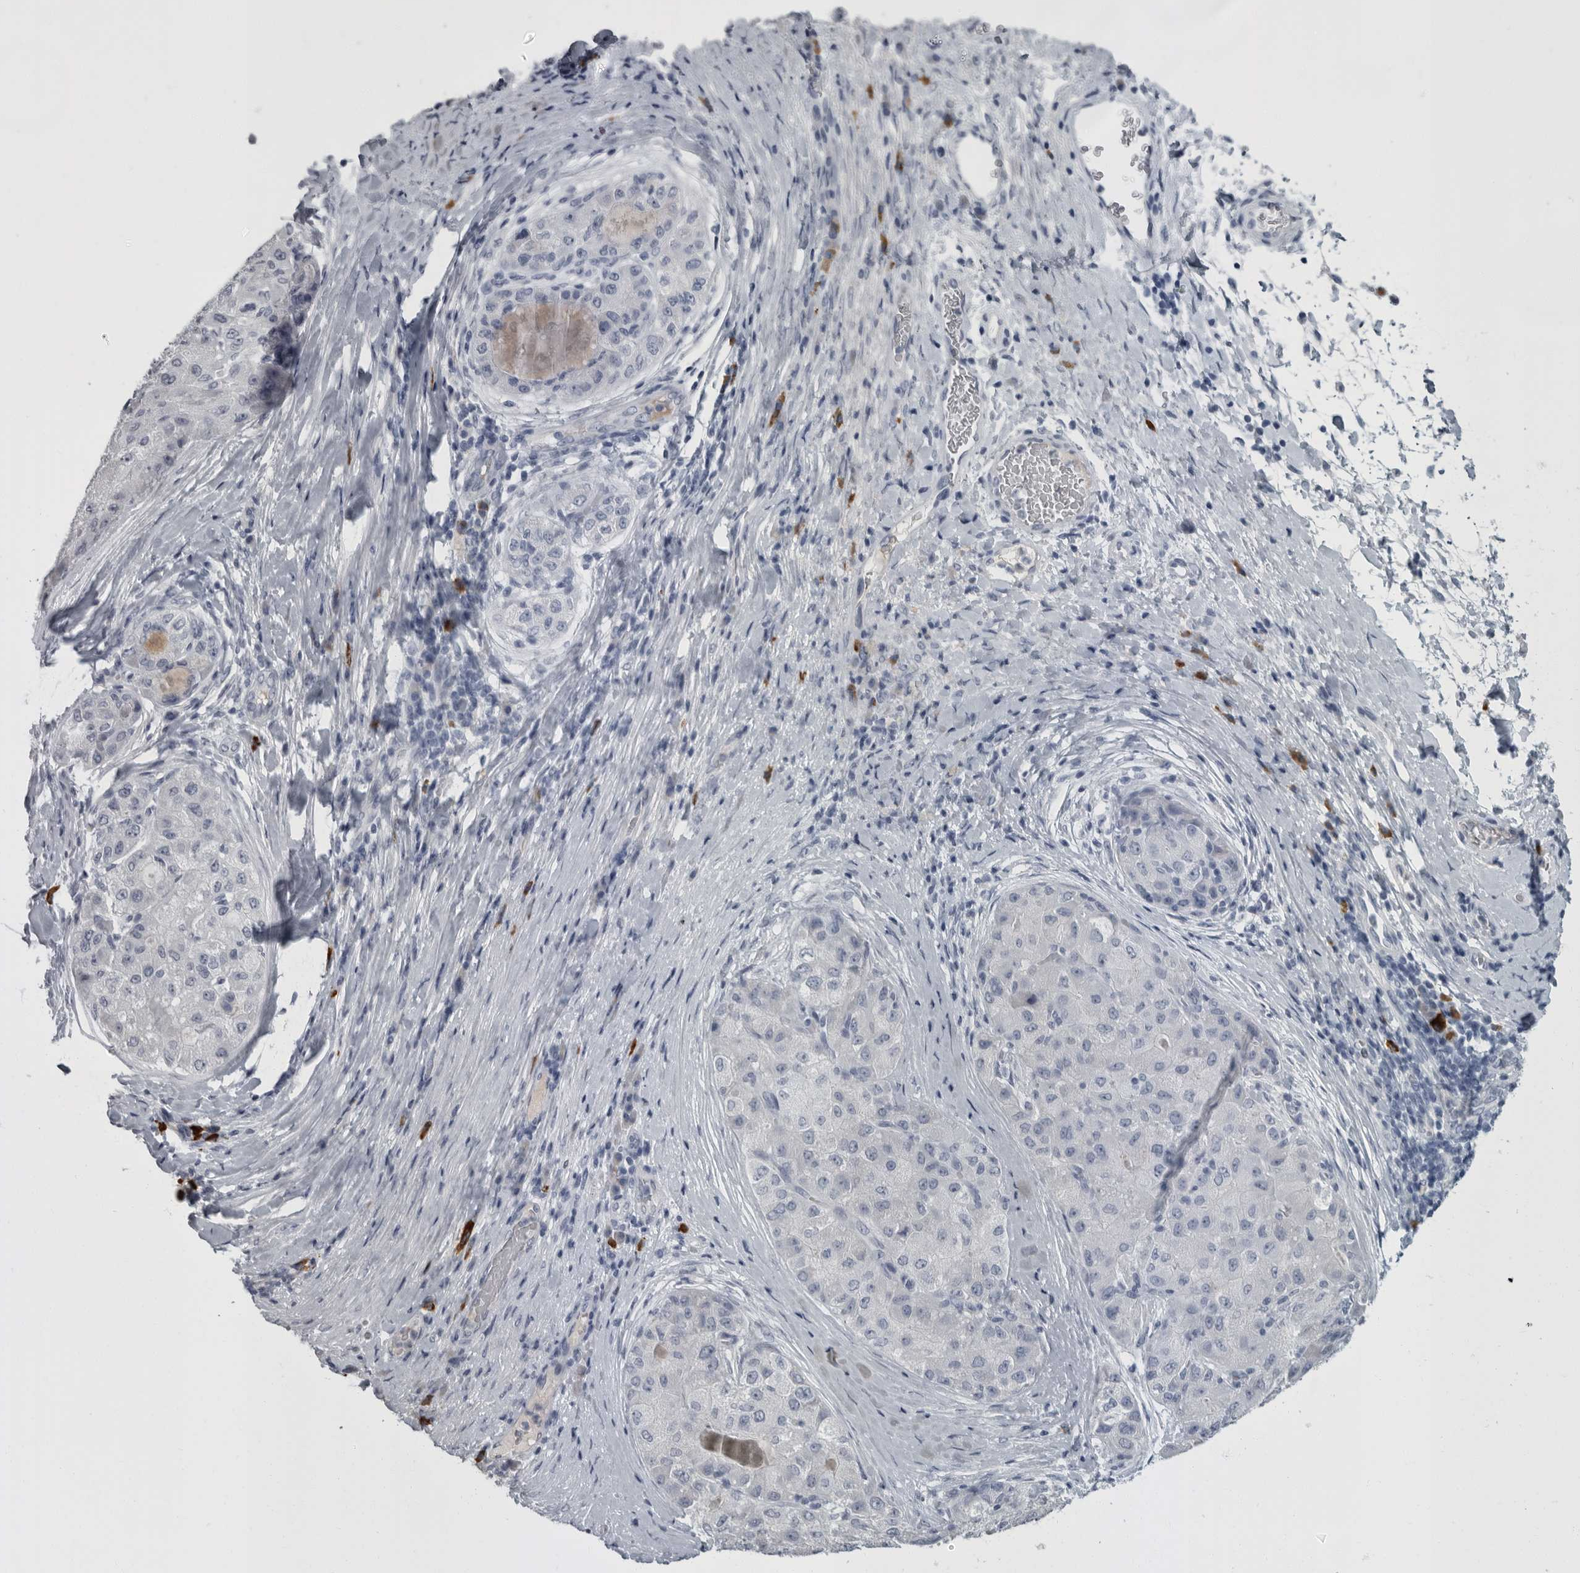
{"staining": {"intensity": "negative", "quantity": "none", "location": "none"}, "tissue": "liver cancer", "cell_type": "Tumor cells", "image_type": "cancer", "snomed": [{"axis": "morphology", "description": "Carcinoma, Hepatocellular, NOS"}, {"axis": "topography", "description": "Liver"}], "caption": "Hepatocellular carcinoma (liver) was stained to show a protein in brown. There is no significant positivity in tumor cells.", "gene": "SLC25A39", "patient": {"sex": "male", "age": 80}}